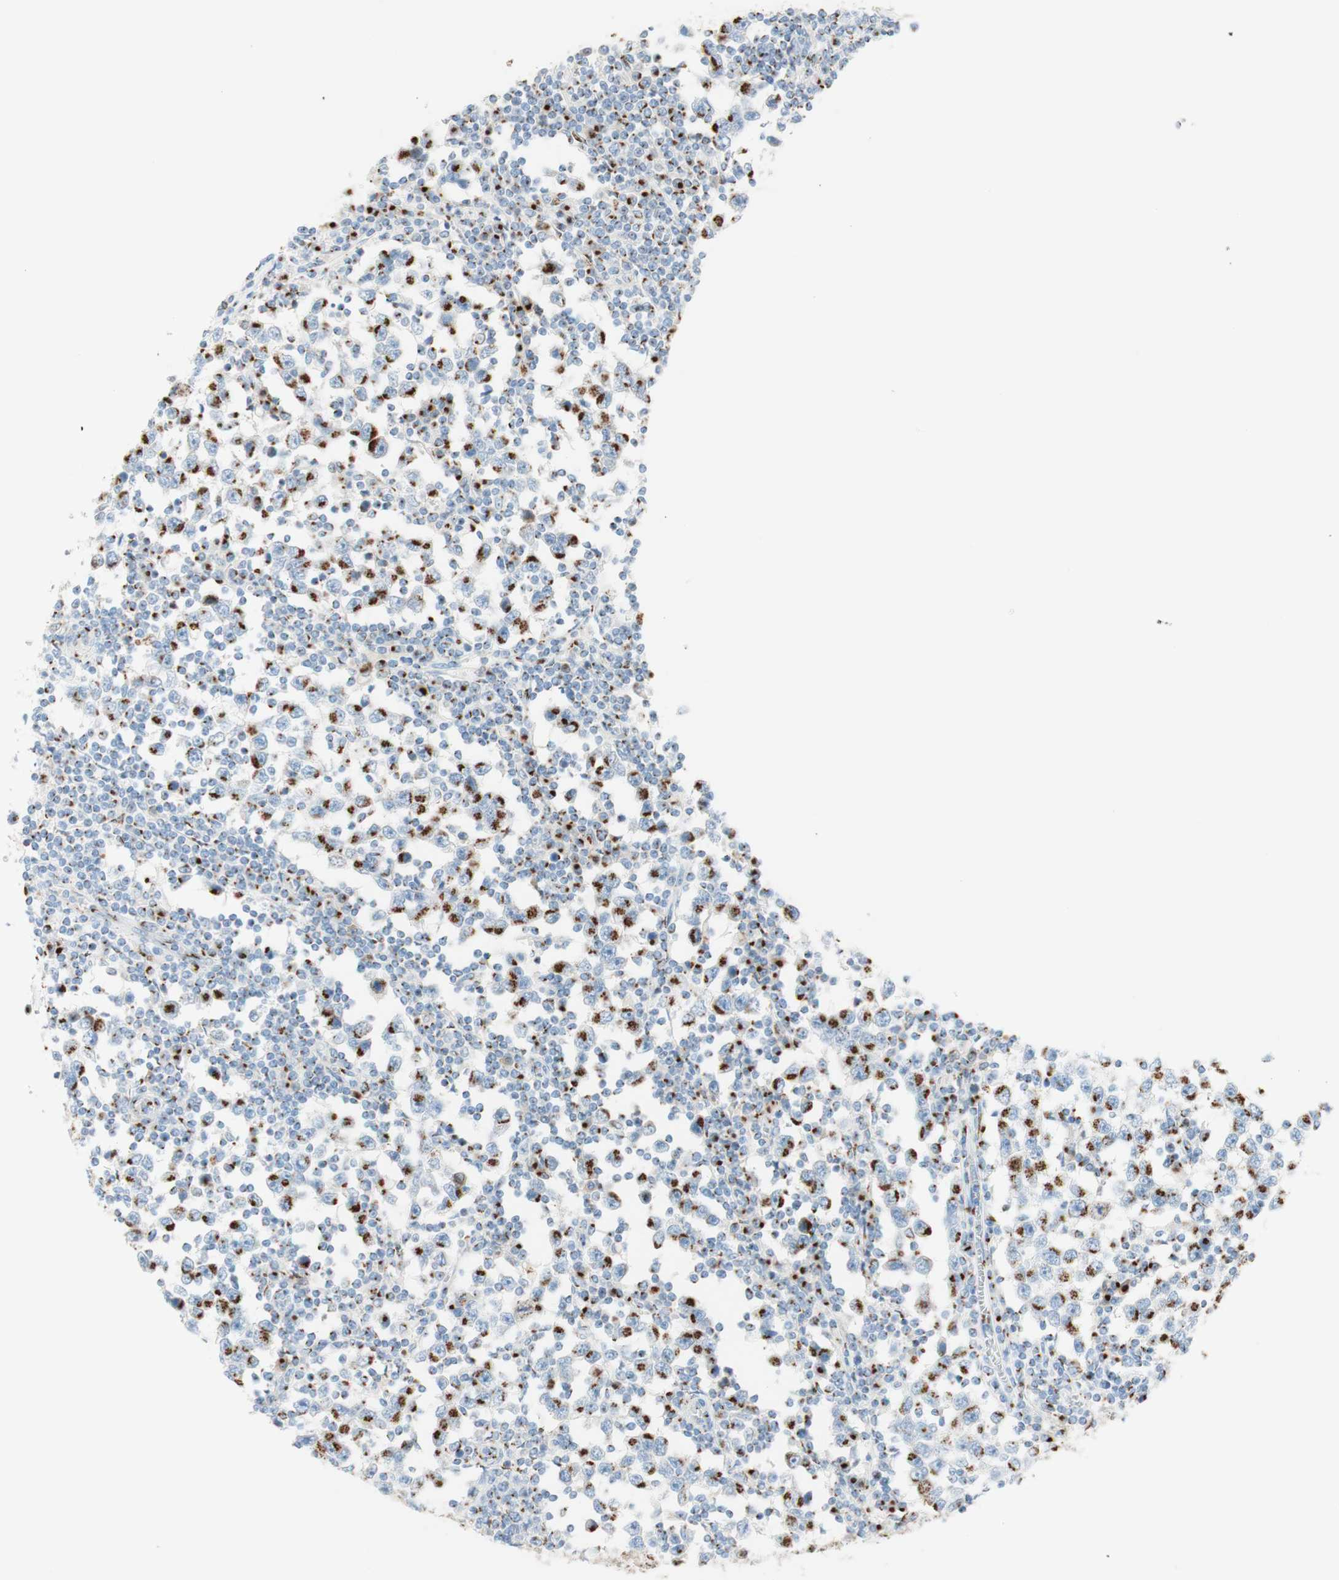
{"staining": {"intensity": "strong", "quantity": "25%-75%", "location": "cytoplasmic/membranous"}, "tissue": "testis cancer", "cell_type": "Tumor cells", "image_type": "cancer", "snomed": [{"axis": "morphology", "description": "Seminoma, NOS"}, {"axis": "topography", "description": "Testis"}], "caption": "A photomicrograph of human testis cancer stained for a protein shows strong cytoplasmic/membranous brown staining in tumor cells.", "gene": "GOLGB1", "patient": {"sex": "male", "age": 65}}